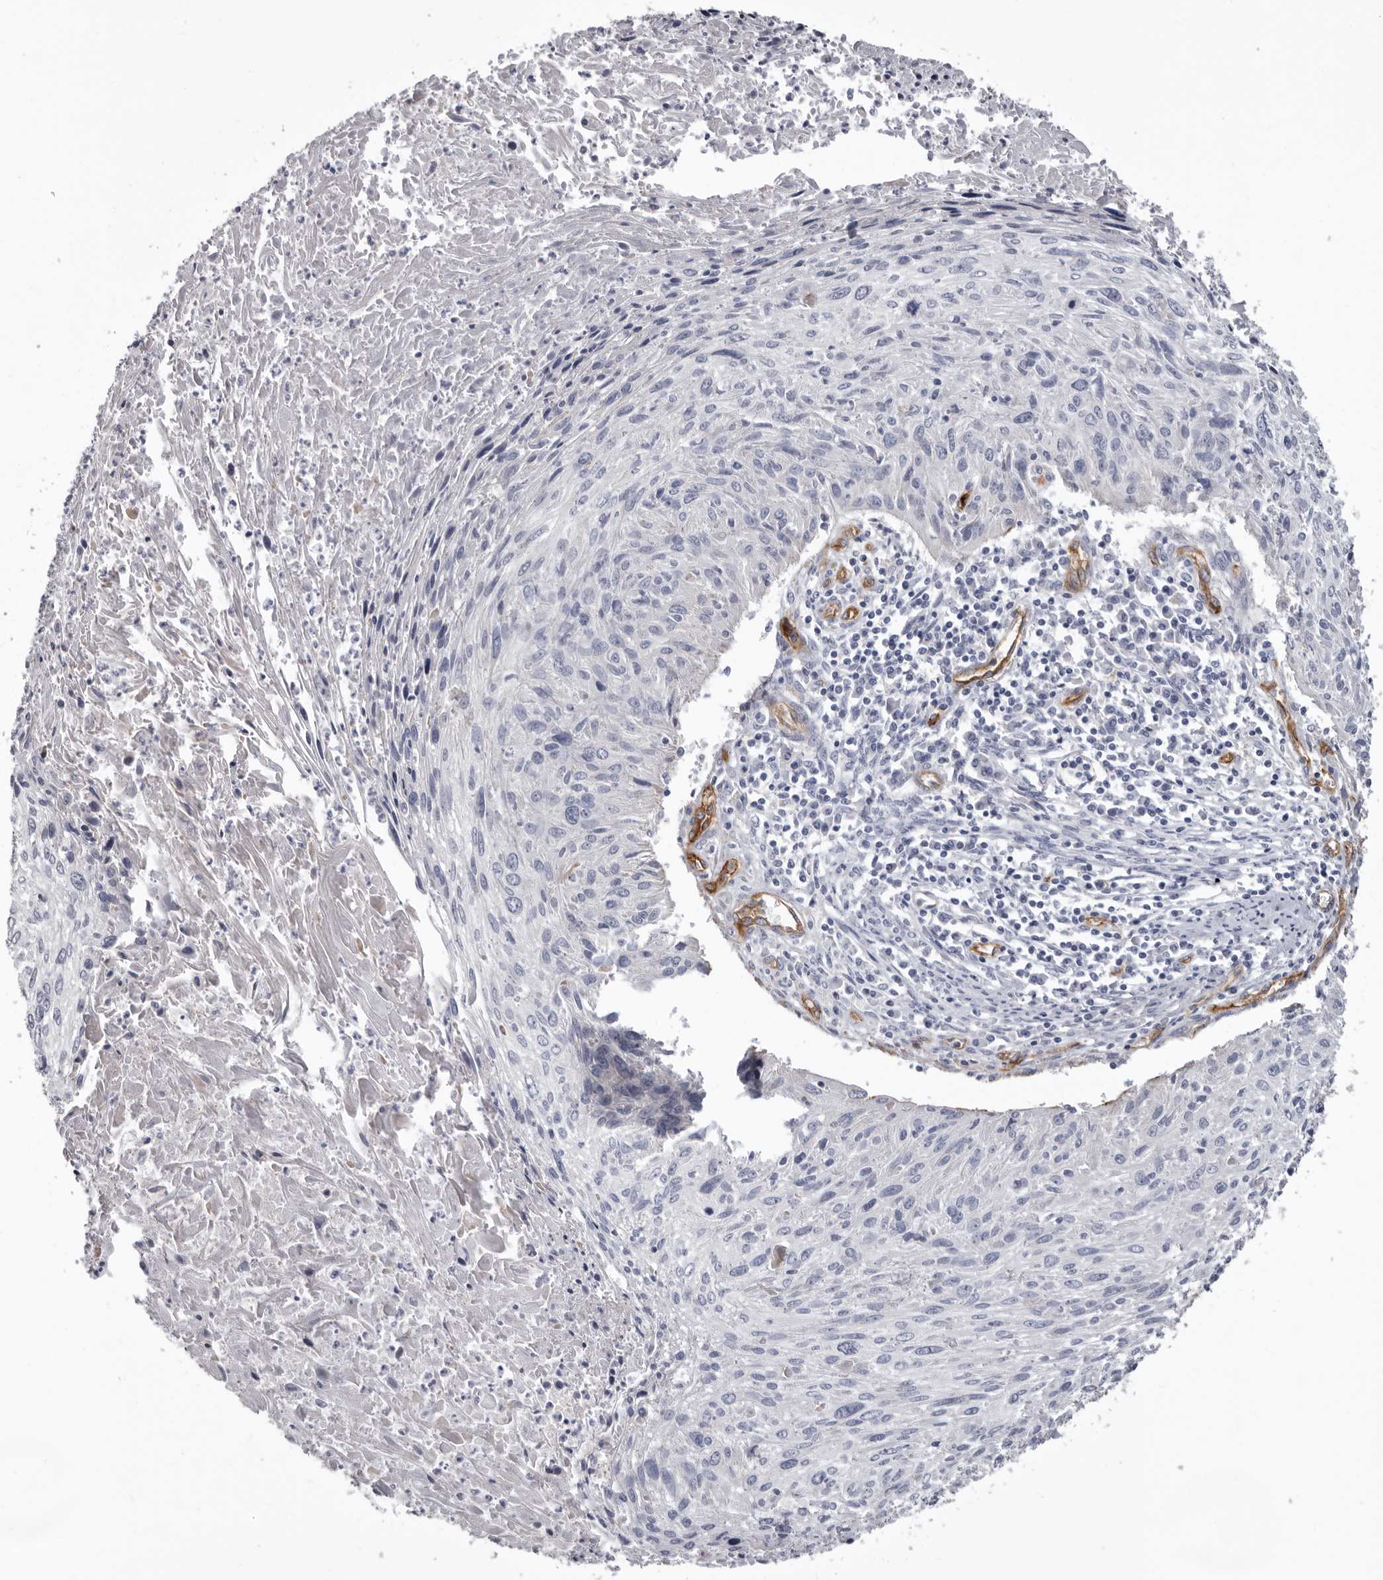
{"staining": {"intensity": "negative", "quantity": "none", "location": "none"}, "tissue": "cervical cancer", "cell_type": "Tumor cells", "image_type": "cancer", "snomed": [{"axis": "morphology", "description": "Squamous cell carcinoma, NOS"}, {"axis": "topography", "description": "Cervix"}], "caption": "An image of cervical cancer (squamous cell carcinoma) stained for a protein displays no brown staining in tumor cells. (Immunohistochemistry (ihc), brightfield microscopy, high magnification).", "gene": "ADGRL4", "patient": {"sex": "female", "age": 51}}